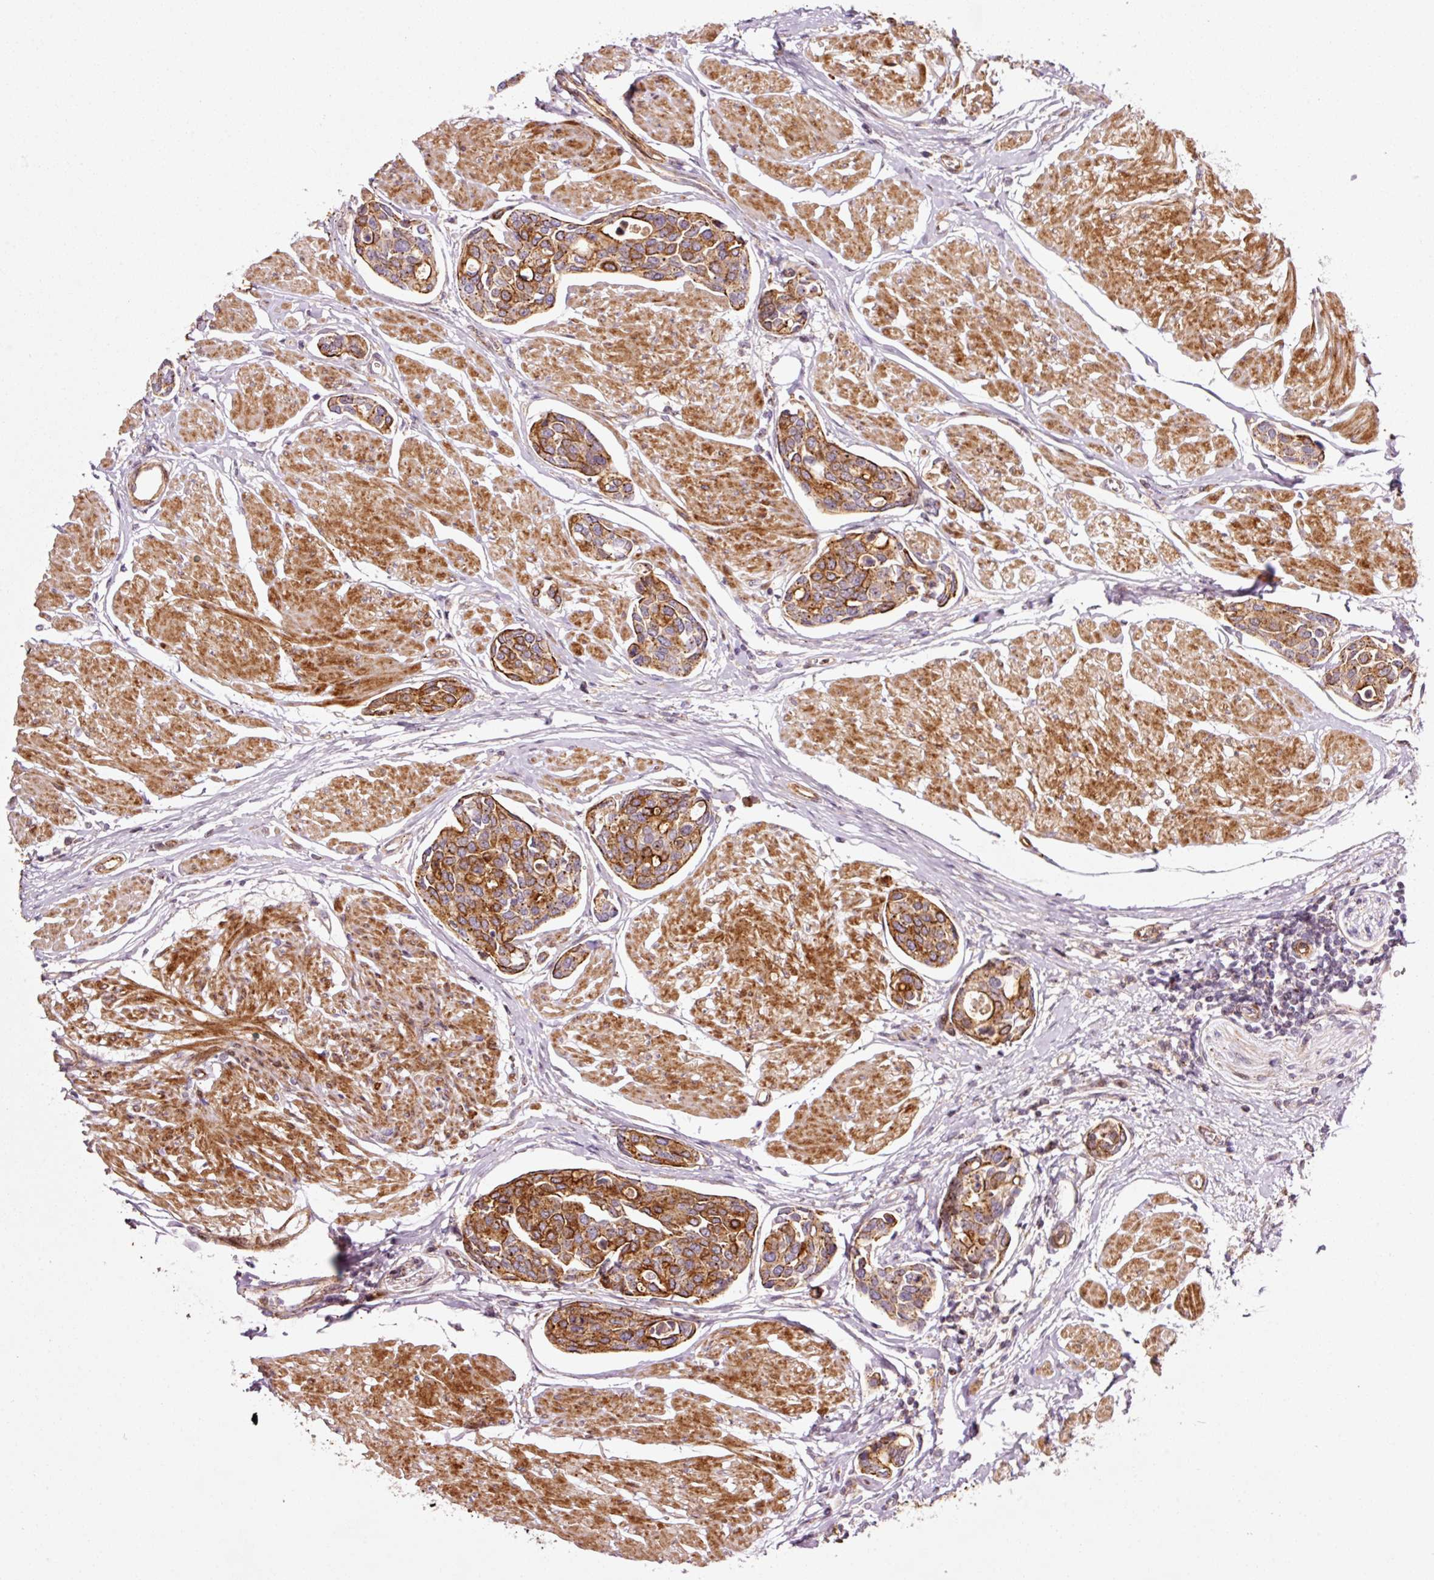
{"staining": {"intensity": "moderate", "quantity": ">75%", "location": "cytoplasmic/membranous"}, "tissue": "urothelial cancer", "cell_type": "Tumor cells", "image_type": "cancer", "snomed": [{"axis": "morphology", "description": "Urothelial carcinoma, High grade"}, {"axis": "topography", "description": "Urinary bladder"}], "caption": "Immunohistochemistry (IHC) of urothelial cancer demonstrates medium levels of moderate cytoplasmic/membranous expression in approximately >75% of tumor cells.", "gene": "ANKRD20A1", "patient": {"sex": "male", "age": 78}}